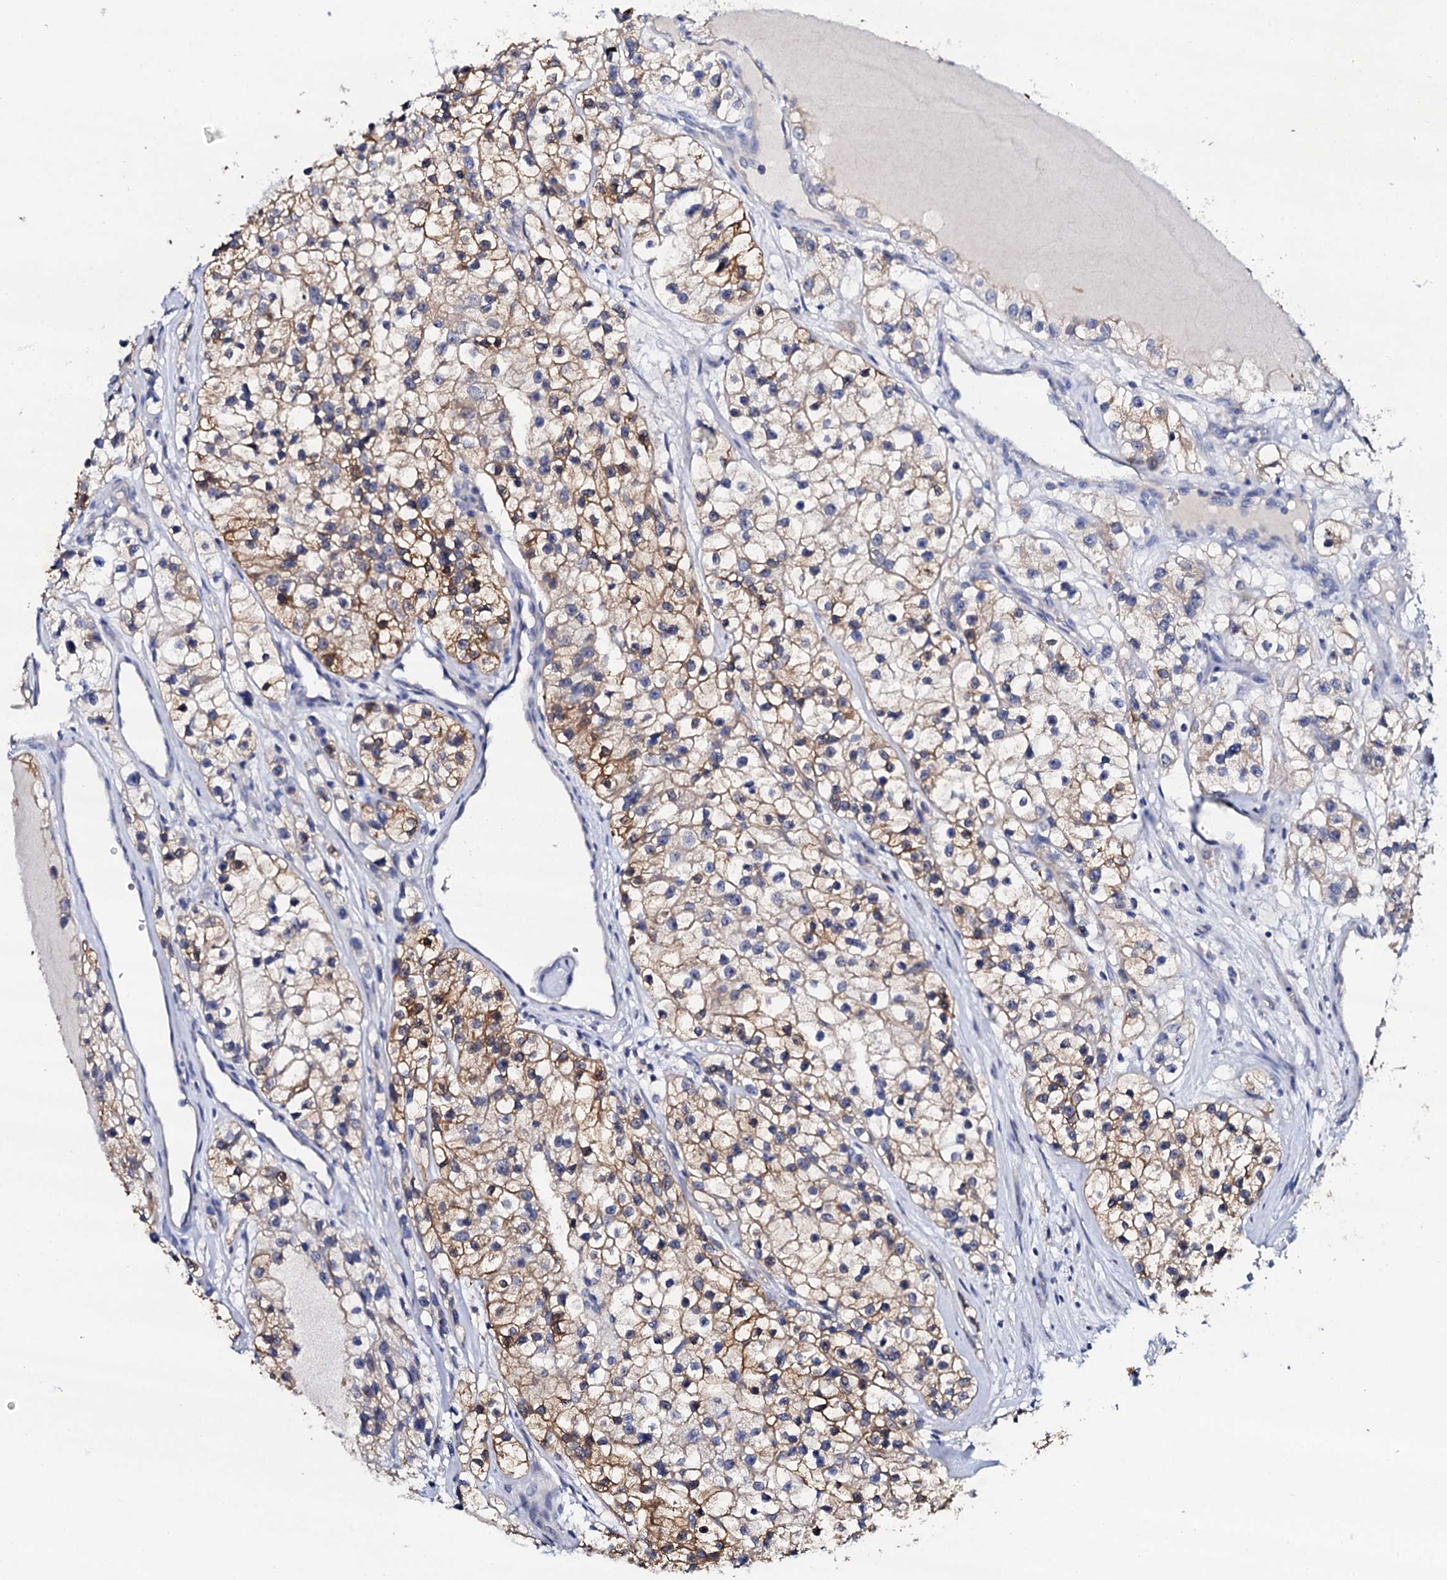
{"staining": {"intensity": "moderate", "quantity": "<25%", "location": "cytoplasmic/membranous"}, "tissue": "renal cancer", "cell_type": "Tumor cells", "image_type": "cancer", "snomed": [{"axis": "morphology", "description": "Adenocarcinoma, NOS"}, {"axis": "topography", "description": "Kidney"}], "caption": "Renal cancer (adenocarcinoma) stained with a brown dye shows moderate cytoplasmic/membranous positive expression in approximately <25% of tumor cells.", "gene": "NAA16", "patient": {"sex": "female", "age": 57}}